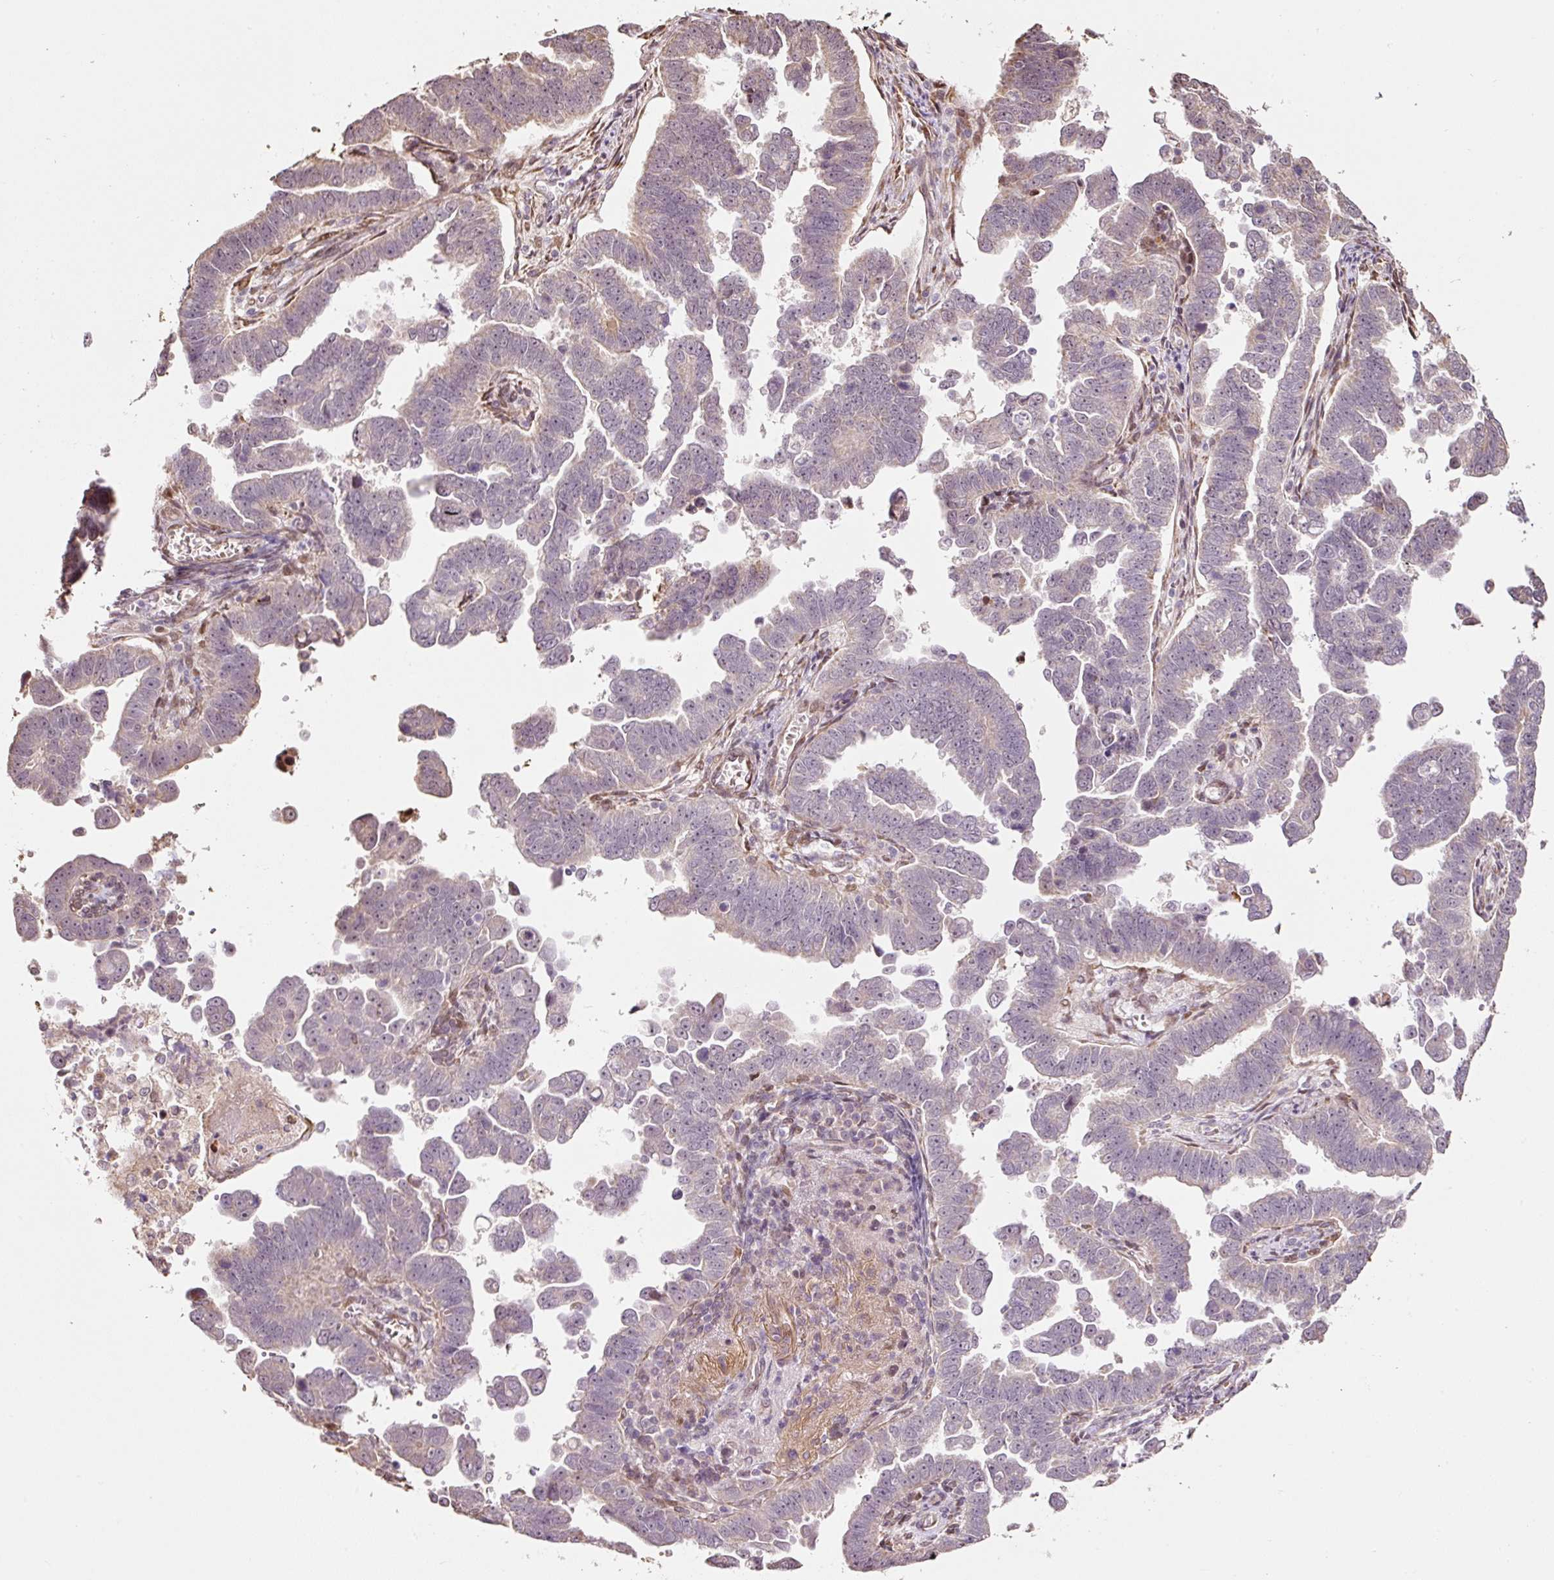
{"staining": {"intensity": "weak", "quantity": "25%-75%", "location": "cytoplasmic/membranous"}, "tissue": "endometrial cancer", "cell_type": "Tumor cells", "image_type": "cancer", "snomed": [{"axis": "morphology", "description": "Adenocarcinoma, NOS"}, {"axis": "topography", "description": "Endometrium"}], "caption": "A low amount of weak cytoplasmic/membranous positivity is seen in approximately 25%-75% of tumor cells in adenocarcinoma (endometrial) tissue.", "gene": "ETF1", "patient": {"sex": "female", "age": 75}}